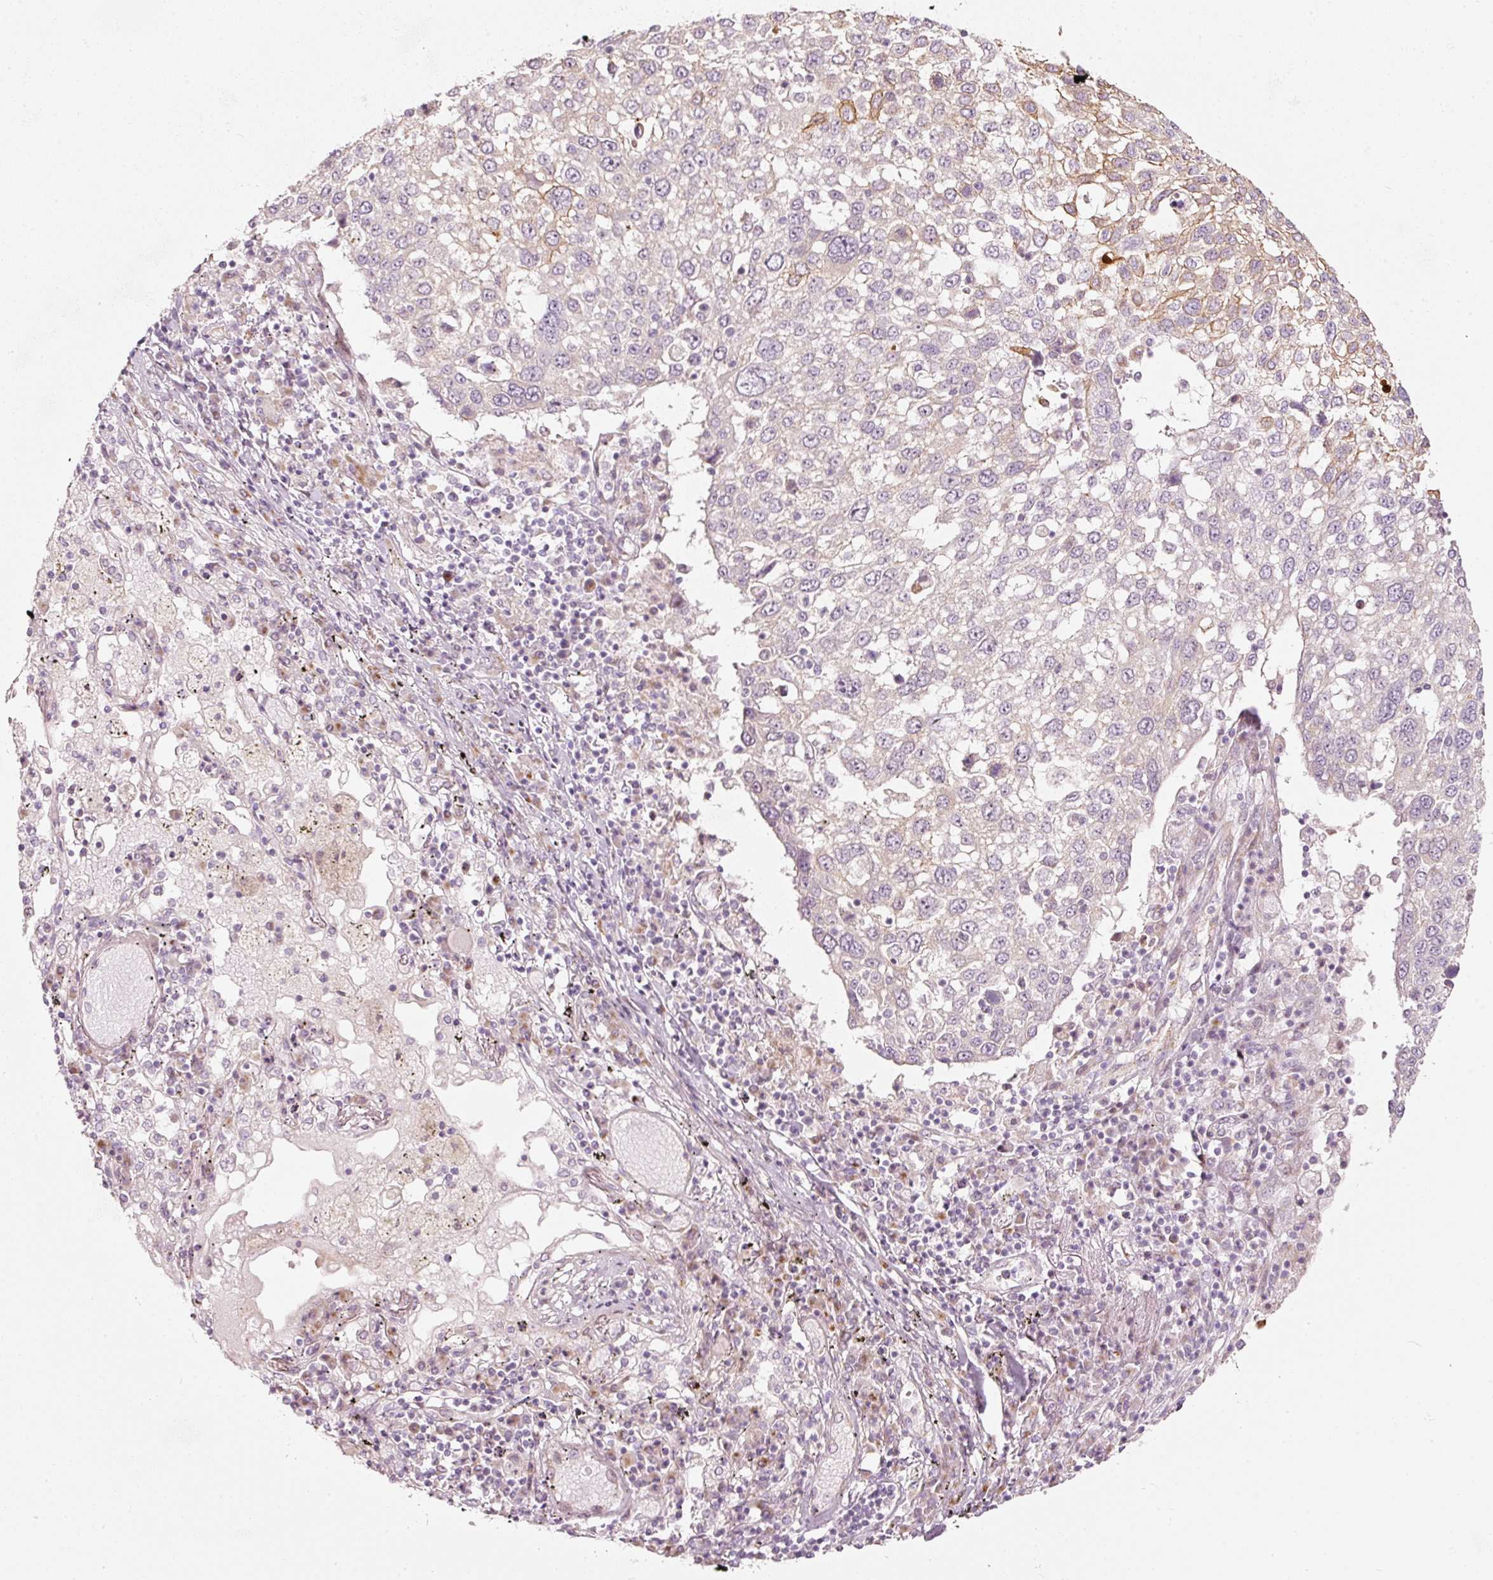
{"staining": {"intensity": "moderate", "quantity": "<25%", "location": "cytoplasmic/membranous"}, "tissue": "lung cancer", "cell_type": "Tumor cells", "image_type": "cancer", "snomed": [{"axis": "morphology", "description": "Squamous cell carcinoma, NOS"}, {"axis": "topography", "description": "Lung"}], "caption": "This image reveals immunohistochemistry (IHC) staining of lung cancer (squamous cell carcinoma), with low moderate cytoplasmic/membranous expression in approximately <25% of tumor cells.", "gene": "SLC20A1", "patient": {"sex": "male", "age": 65}}